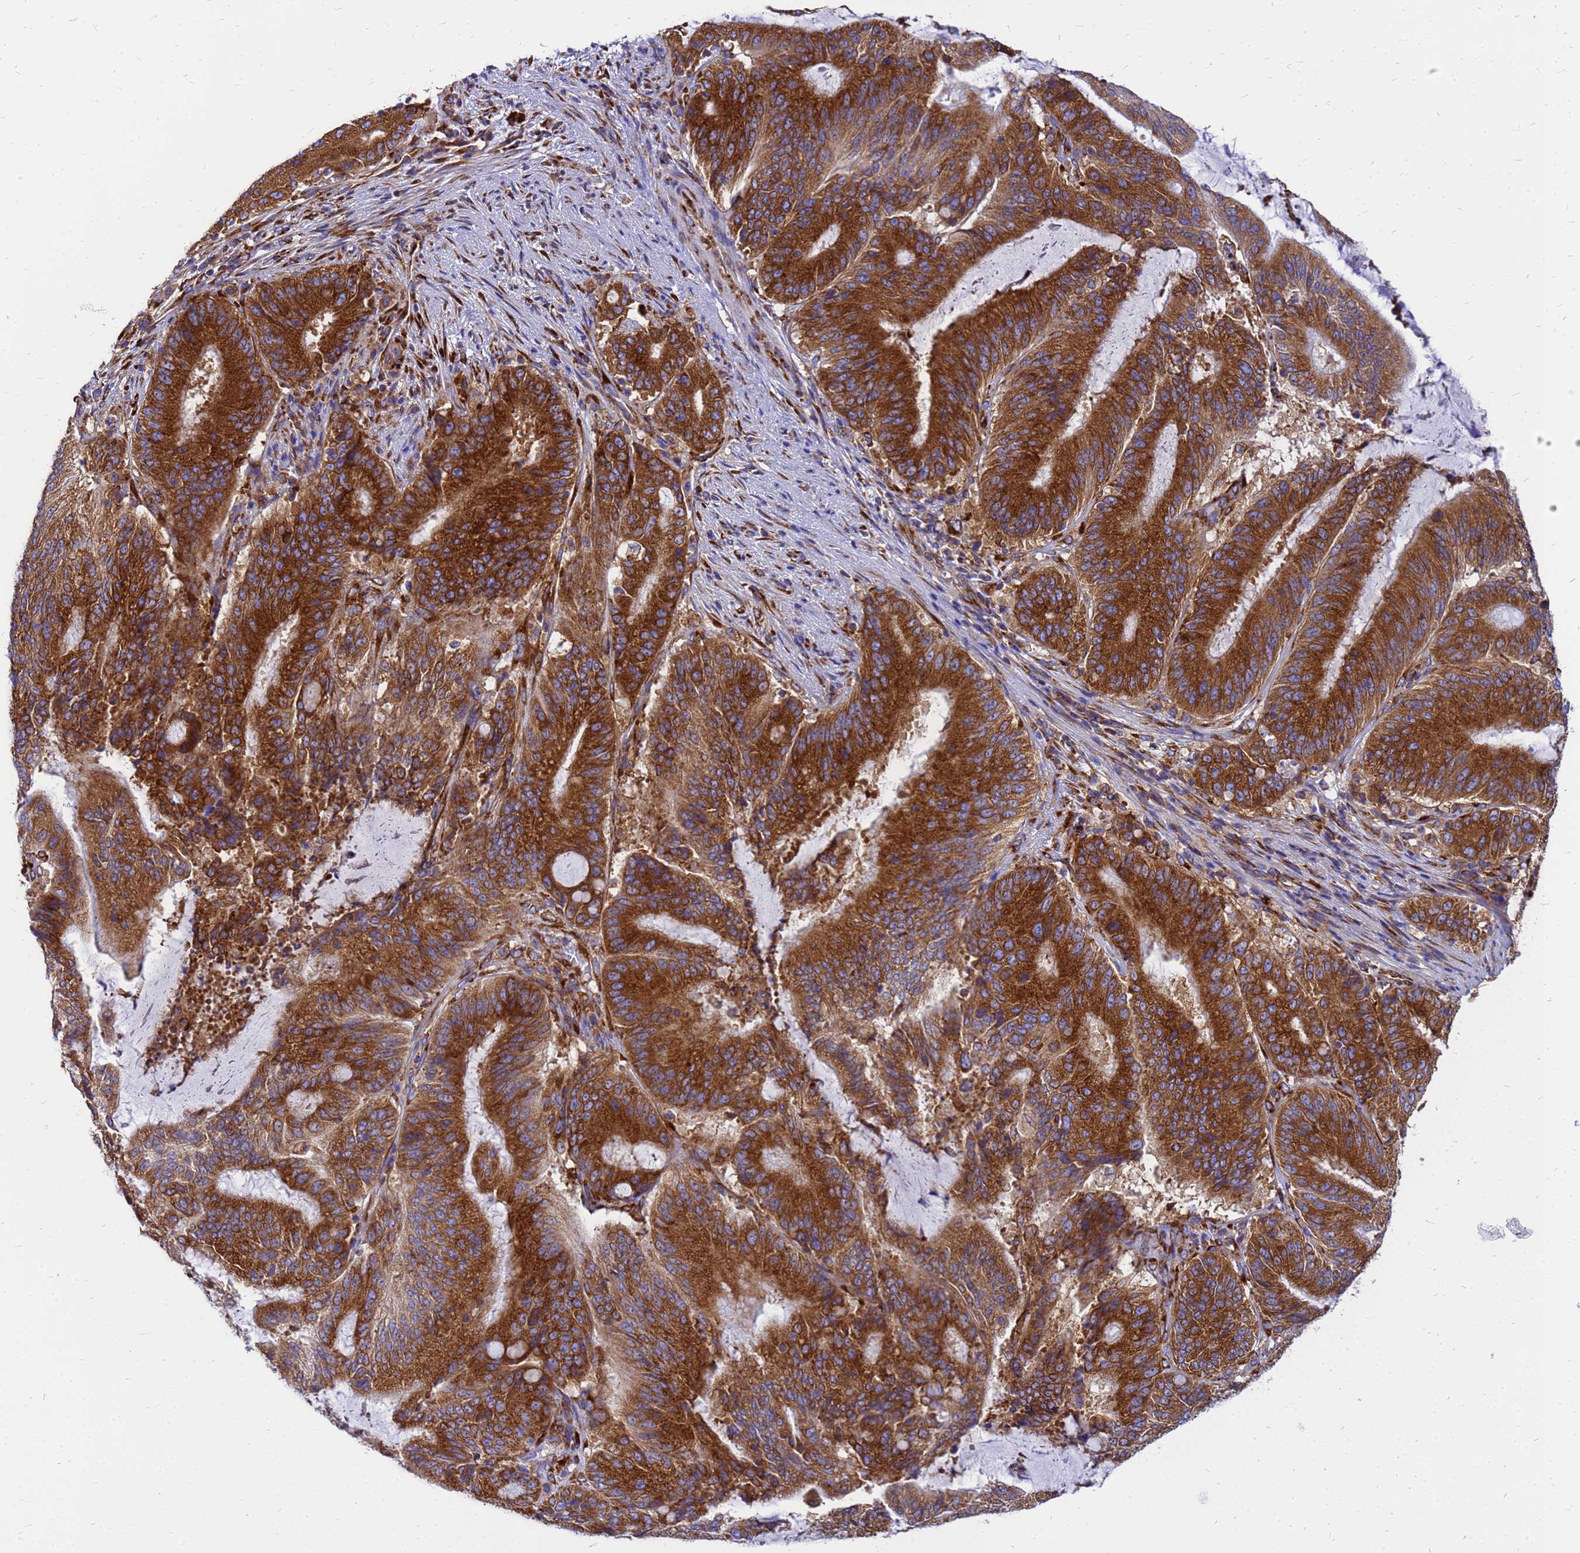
{"staining": {"intensity": "strong", "quantity": ">75%", "location": "cytoplasmic/membranous"}, "tissue": "liver cancer", "cell_type": "Tumor cells", "image_type": "cancer", "snomed": [{"axis": "morphology", "description": "Normal tissue, NOS"}, {"axis": "morphology", "description": "Cholangiocarcinoma"}, {"axis": "topography", "description": "Liver"}, {"axis": "topography", "description": "Peripheral nerve tissue"}], "caption": "Liver cancer (cholangiocarcinoma) was stained to show a protein in brown. There is high levels of strong cytoplasmic/membranous positivity in about >75% of tumor cells.", "gene": "EEF1D", "patient": {"sex": "female", "age": 73}}